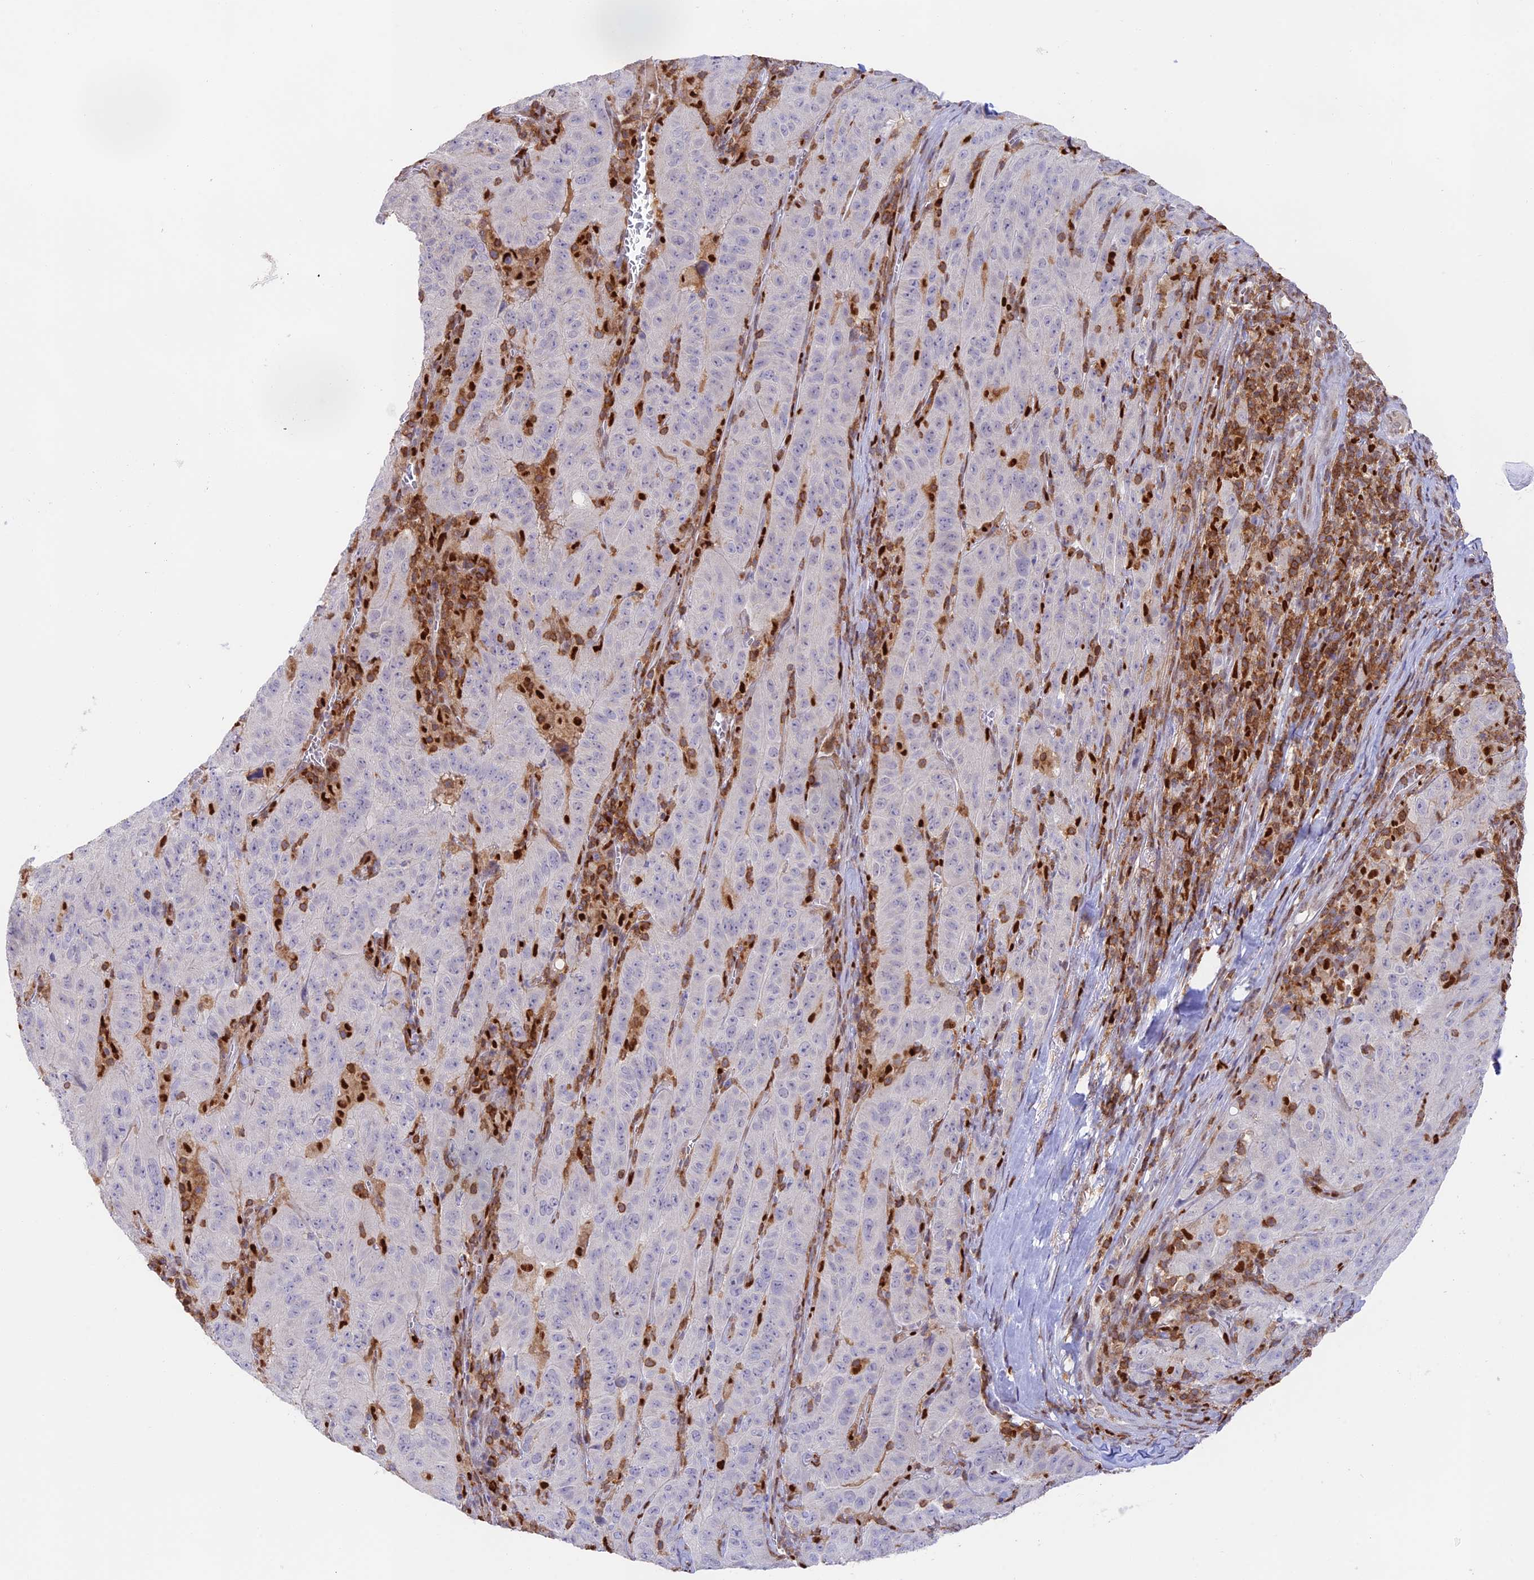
{"staining": {"intensity": "negative", "quantity": "none", "location": "none"}, "tissue": "pancreatic cancer", "cell_type": "Tumor cells", "image_type": "cancer", "snomed": [{"axis": "morphology", "description": "Adenocarcinoma, NOS"}, {"axis": "topography", "description": "Pancreas"}], "caption": "High power microscopy histopathology image of an immunohistochemistry image of pancreatic adenocarcinoma, revealing no significant expression in tumor cells.", "gene": "DENND1C", "patient": {"sex": "male", "age": 63}}